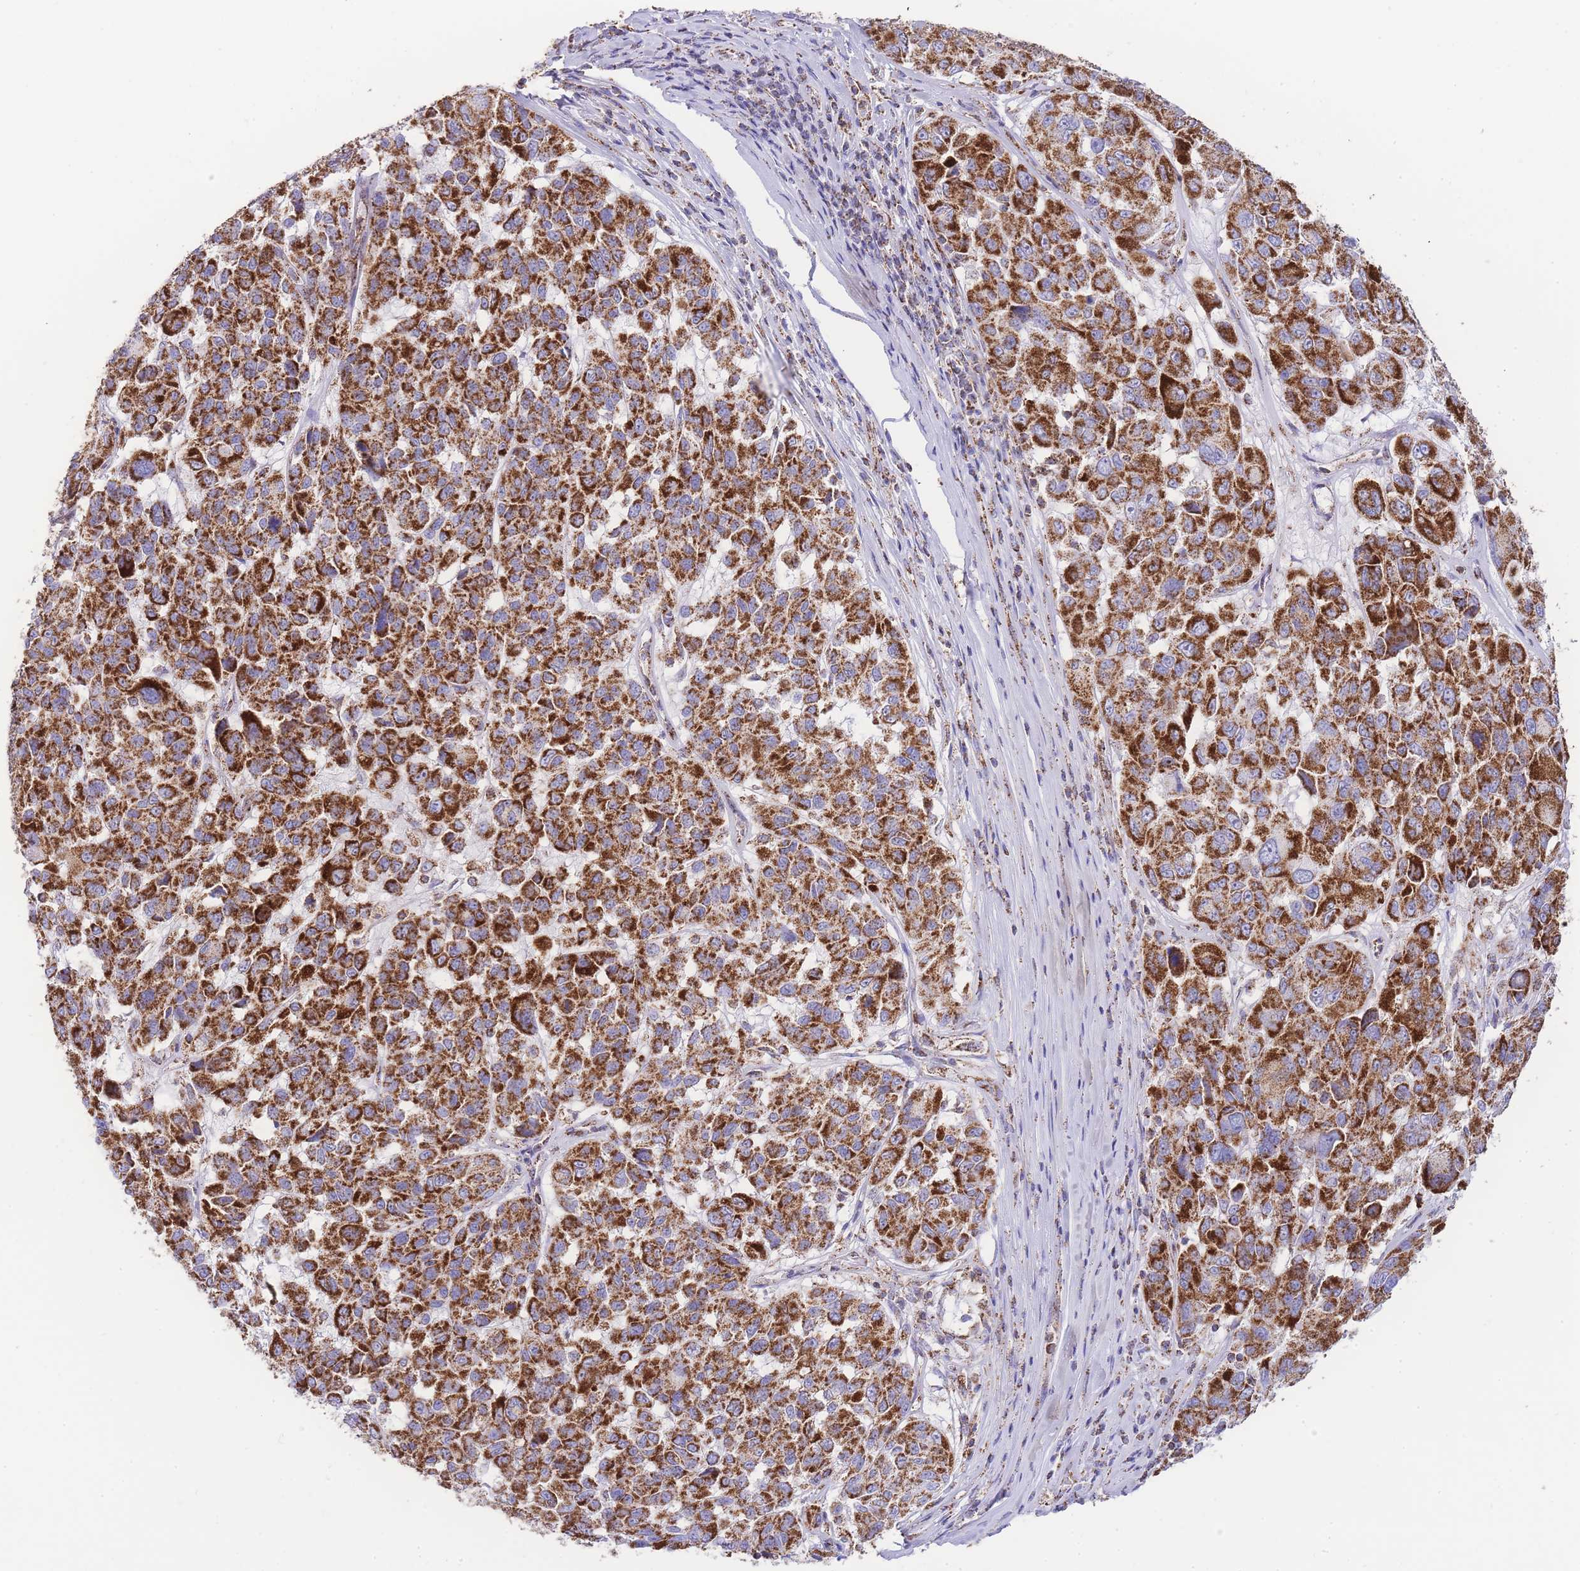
{"staining": {"intensity": "strong", "quantity": ">75%", "location": "cytoplasmic/membranous"}, "tissue": "melanoma", "cell_type": "Tumor cells", "image_type": "cancer", "snomed": [{"axis": "morphology", "description": "Malignant melanoma, NOS"}, {"axis": "topography", "description": "Skin"}], "caption": "An immunohistochemistry image of tumor tissue is shown. Protein staining in brown highlights strong cytoplasmic/membranous positivity in malignant melanoma within tumor cells.", "gene": "GSTM1", "patient": {"sex": "female", "age": 66}}